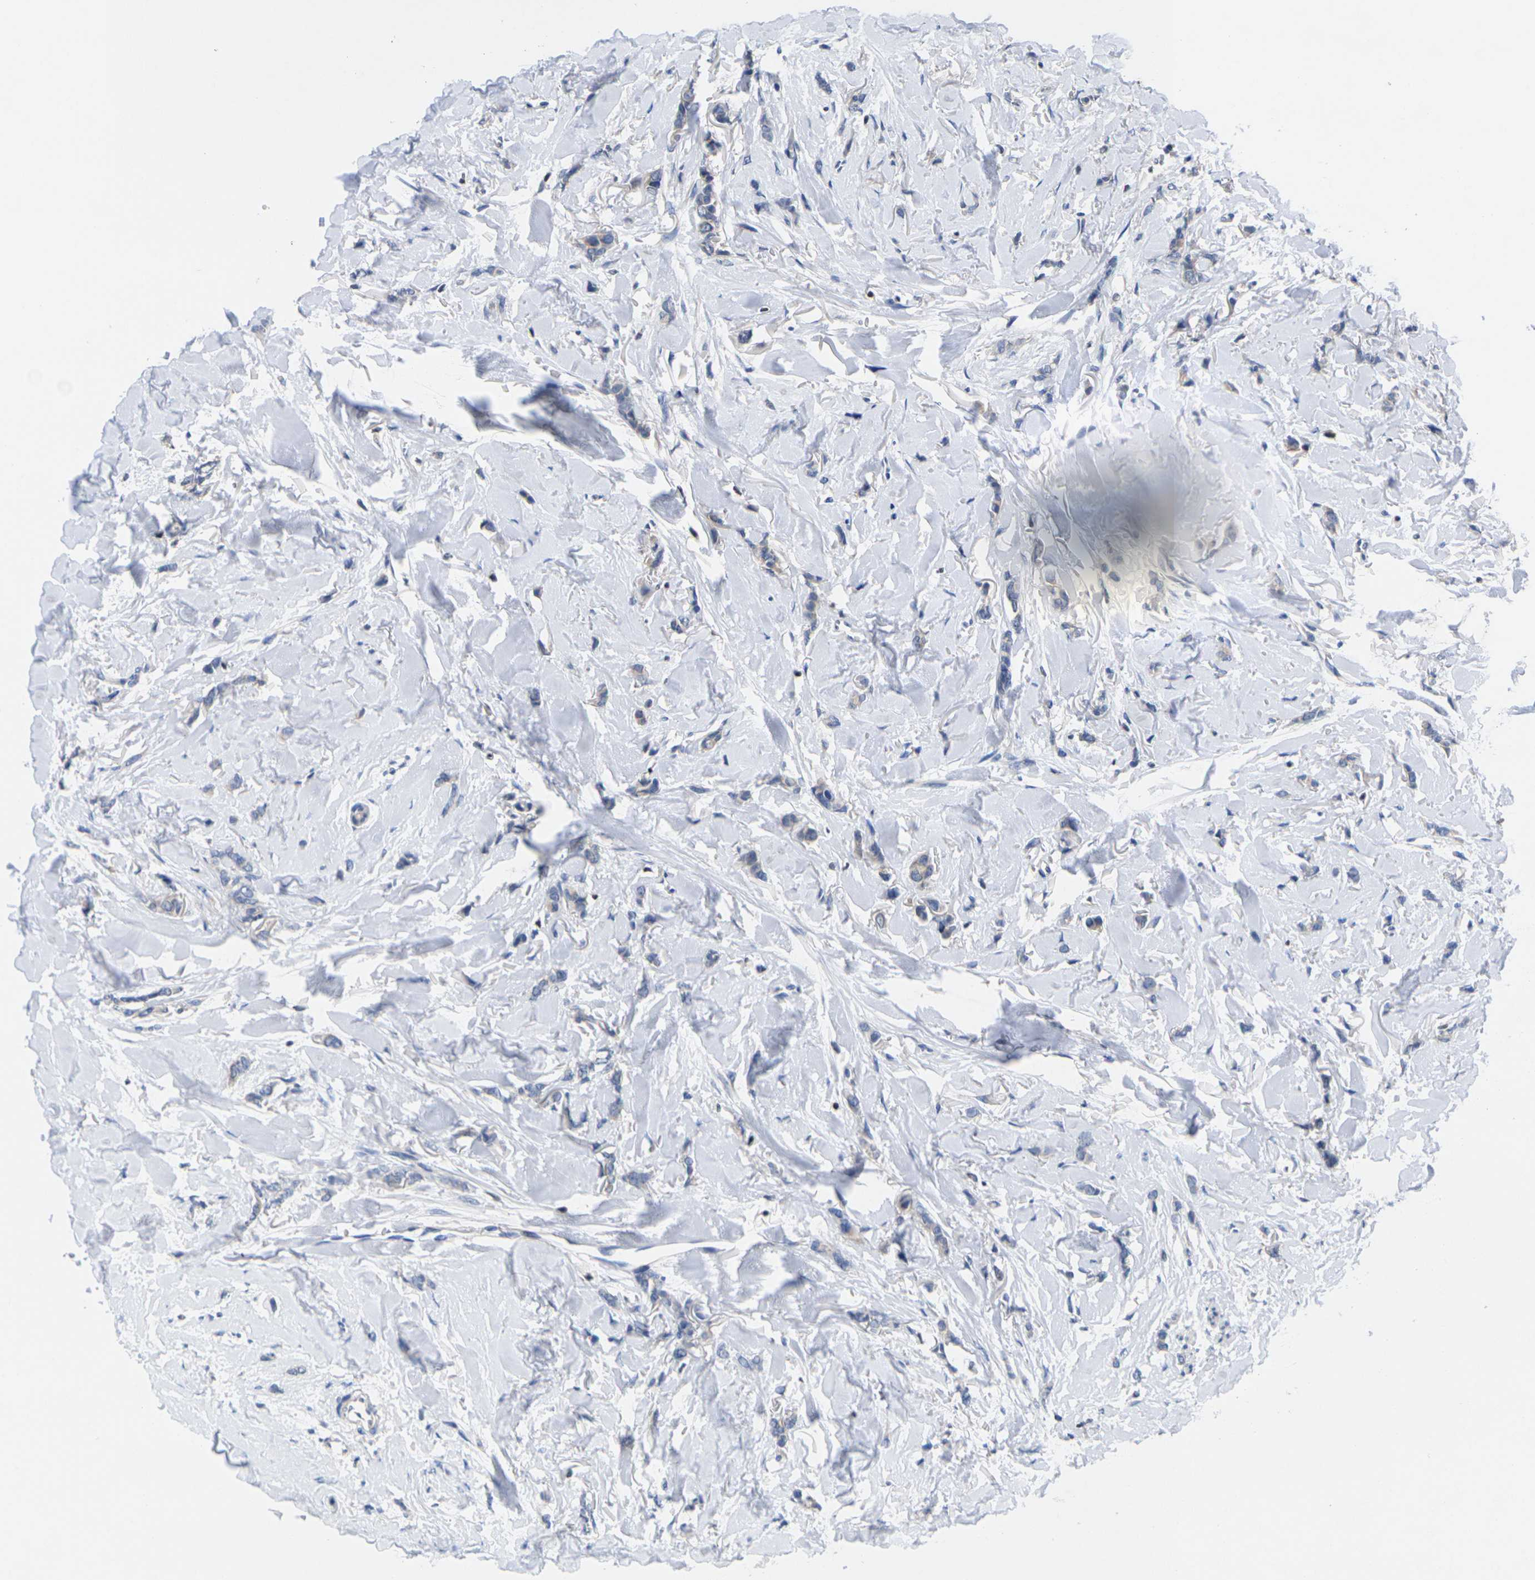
{"staining": {"intensity": "negative", "quantity": "none", "location": "none"}, "tissue": "breast cancer", "cell_type": "Tumor cells", "image_type": "cancer", "snomed": [{"axis": "morphology", "description": "Lobular carcinoma"}, {"axis": "topography", "description": "Skin"}, {"axis": "topography", "description": "Breast"}], "caption": "Photomicrograph shows no significant protein positivity in tumor cells of lobular carcinoma (breast). (Immunohistochemistry (ihc), brightfield microscopy, high magnification).", "gene": "IKZF1", "patient": {"sex": "female", "age": 46}}